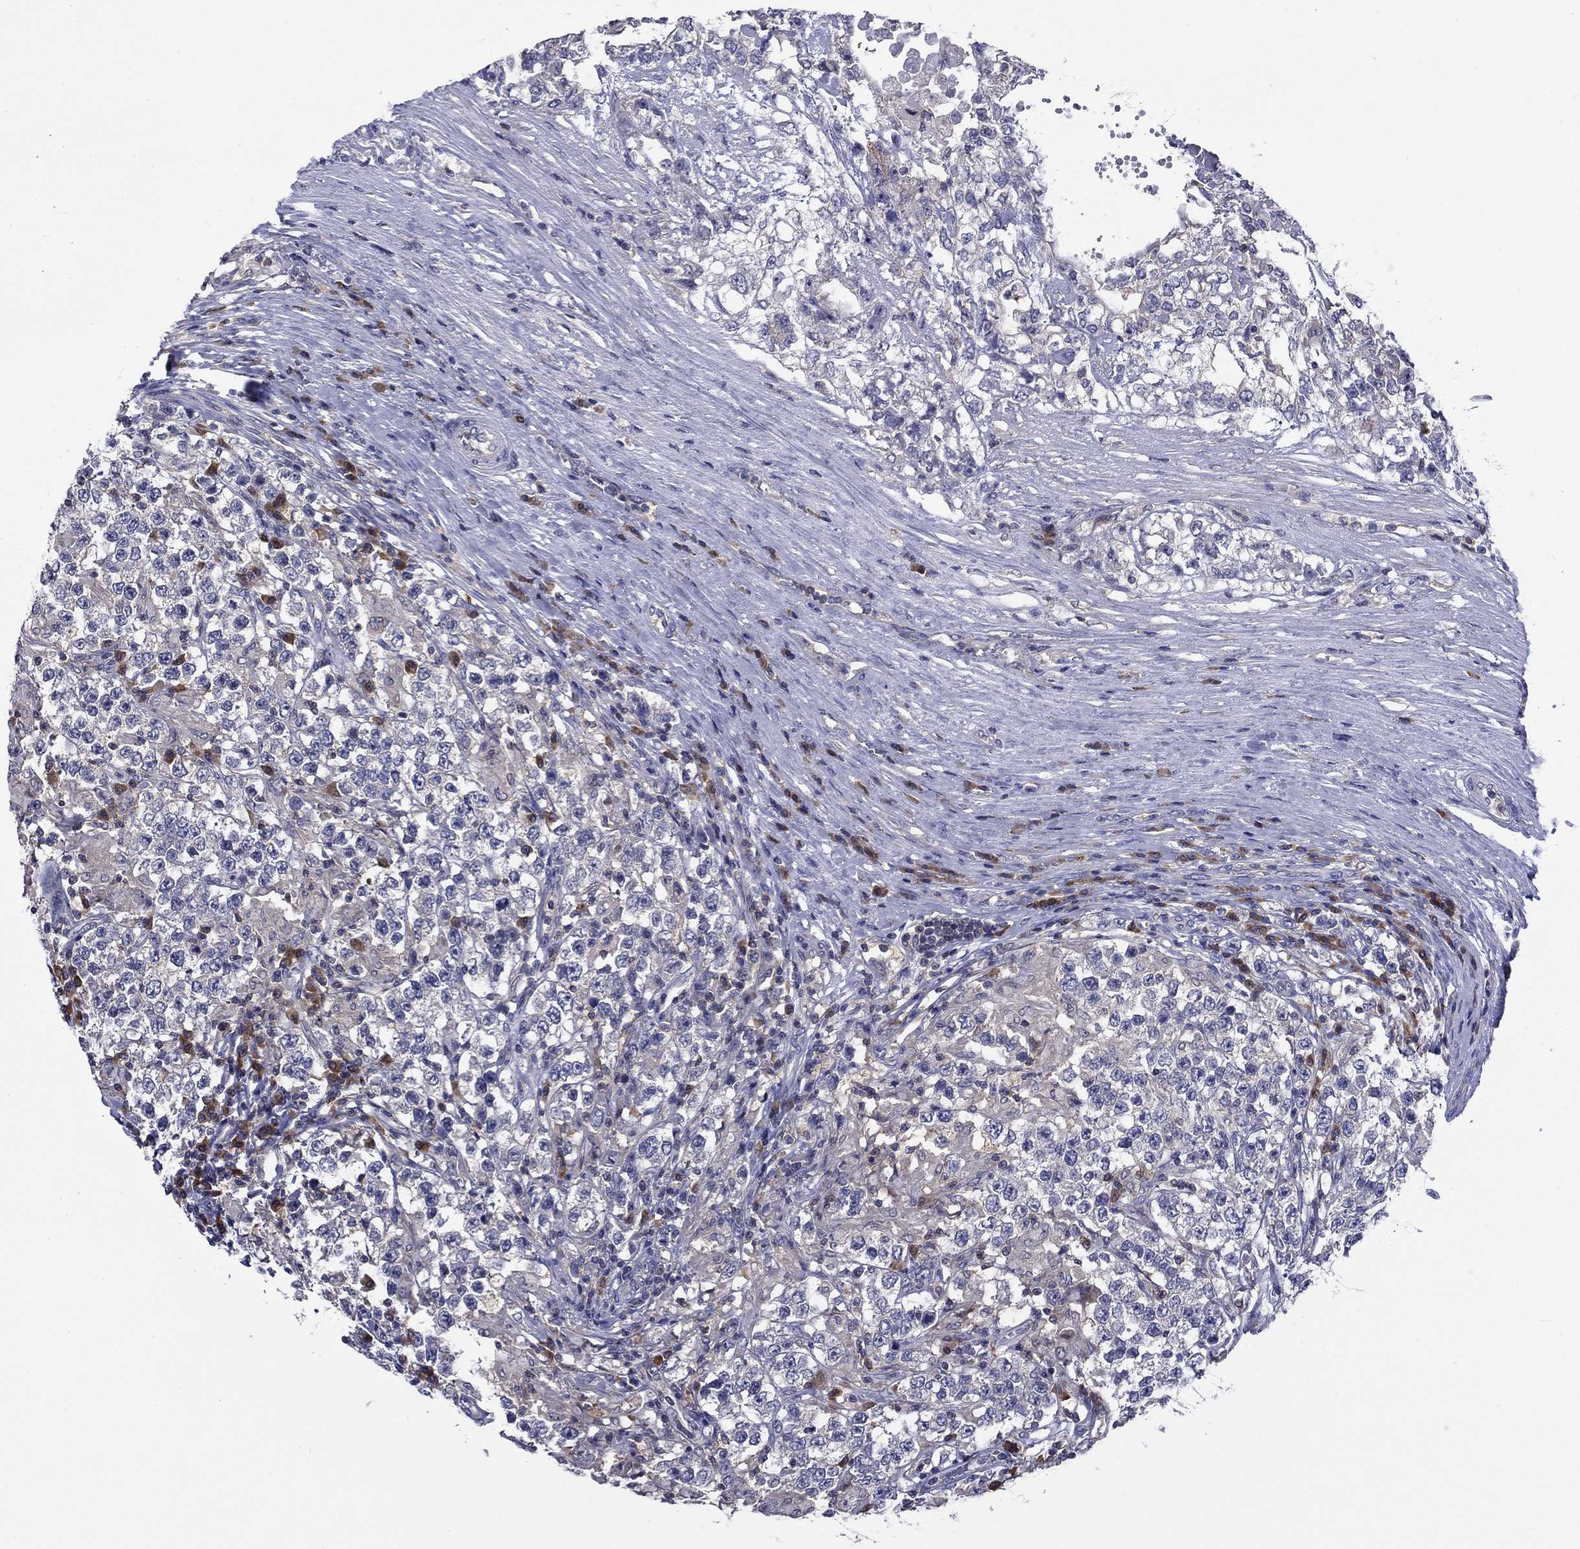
{"staining": {"intensity": "negative", "quantity": "none", "location": "none"}, "tissue": "testis cancer", "cell_type": "Tumor cells", "image_type": "cancer", "snomed": [{"axis": "morphology", "description": "Seminoma, NOS"}, {"axis": "morphology", "description": "Carcinoma, Embryonal, NOS"}, {"axis": "topography", "description": "Testis"}], "caption": "The IHC image has no significant staining in tumor cells of testis embryonal carcinoma tissue.", "gene": "POU2F2", "patient": {"sex": "male", "age": 41}}